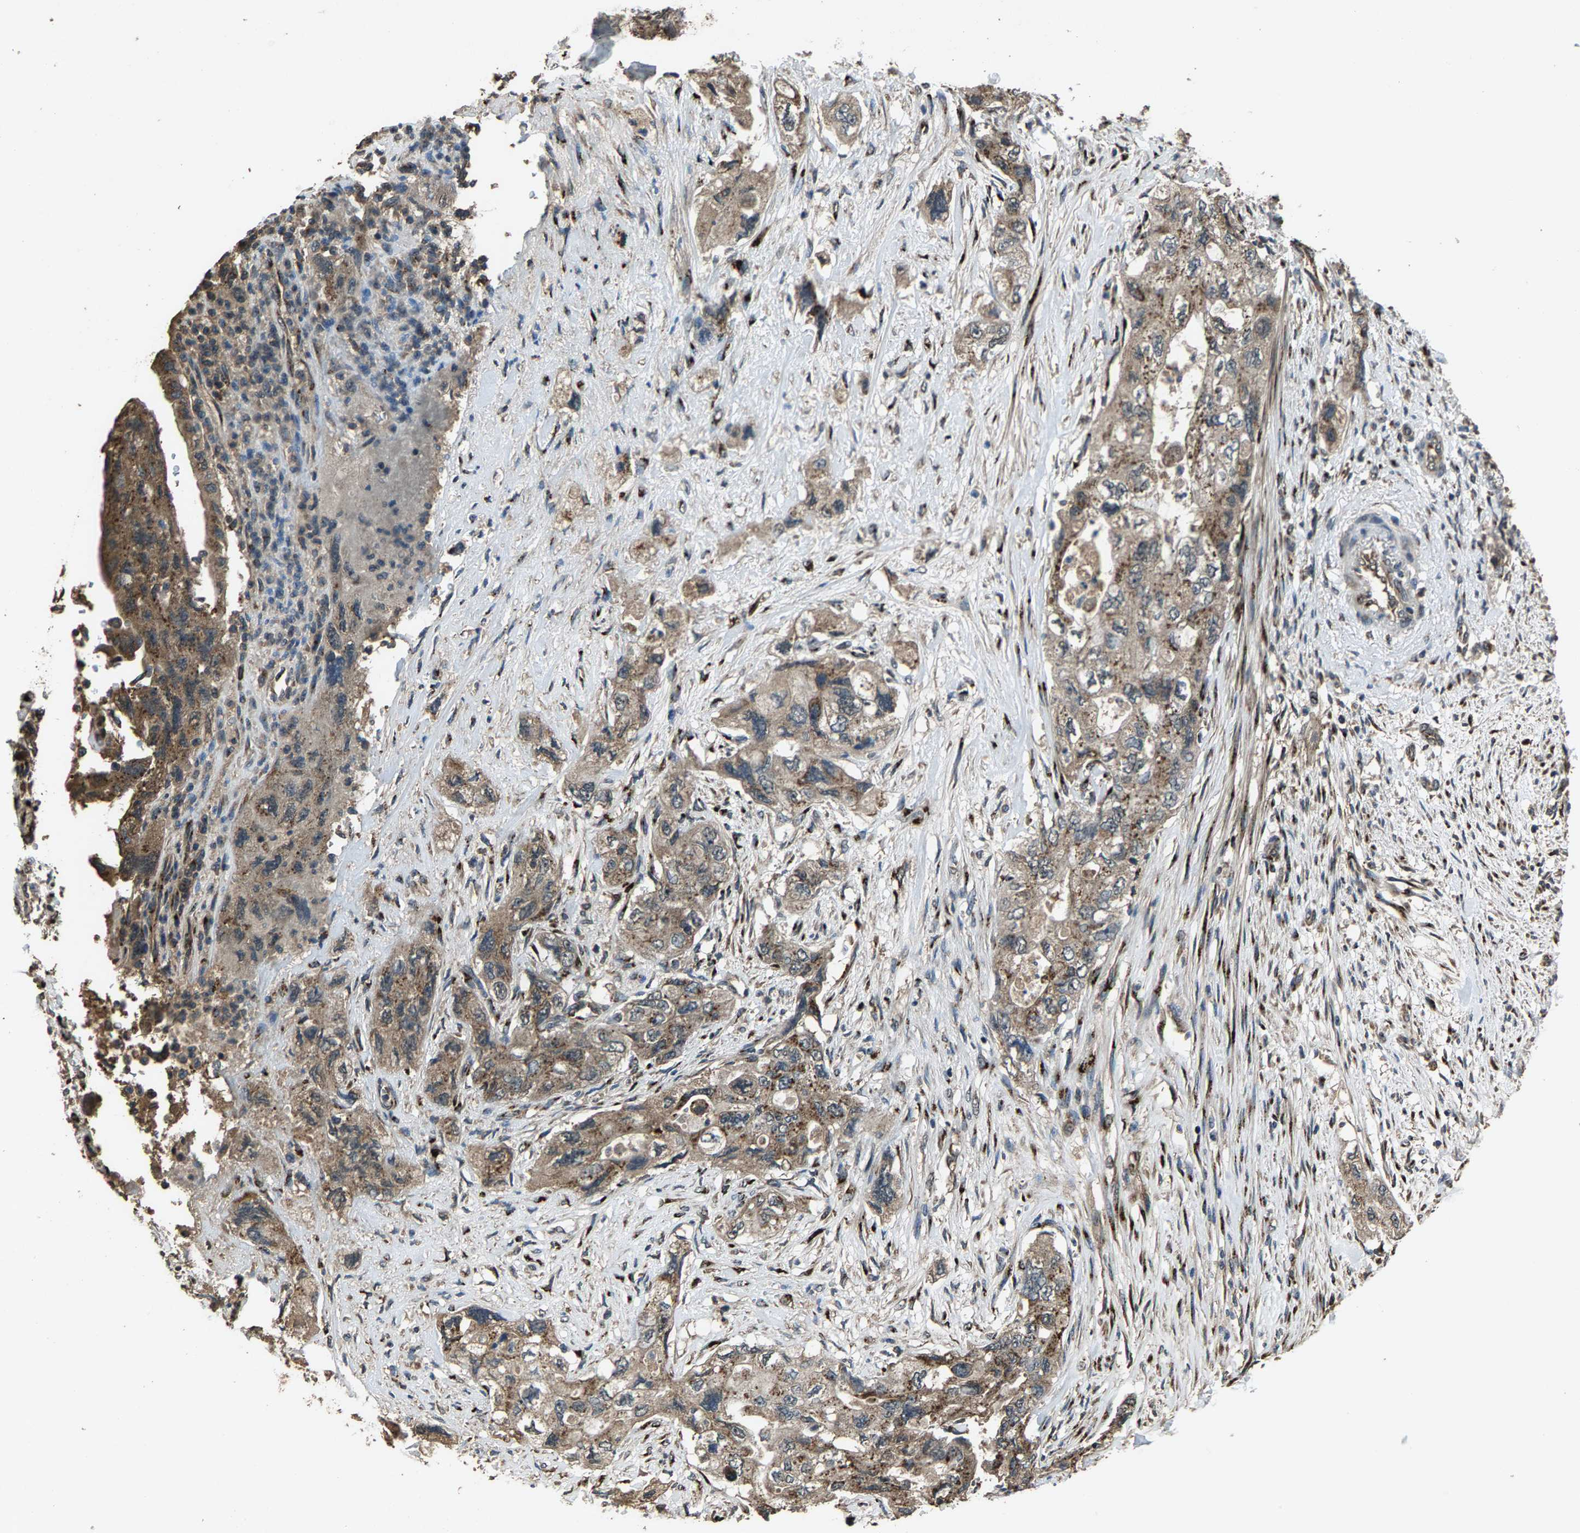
{"staining": {"intensity": "moderate", "quantity": ">75%", "location": "cytoplasmic/membranous"}, "tissue": "pancreatic cancer", "cell_type": "Tumor cells", "image_type": "cancer", "snomed": [{"axis": "morphology", "description": "Adenocarcinoma, NOS"}, {"axis": "topography", "description": "Pancreas"}], "caption": "Pancreatic cancer (adenocarcinoma) stained with a protein marker exhibits moderate staining in tumor cells.", "gene": "SLC38A10", "patient": {"sex": "female", "age": 73}}